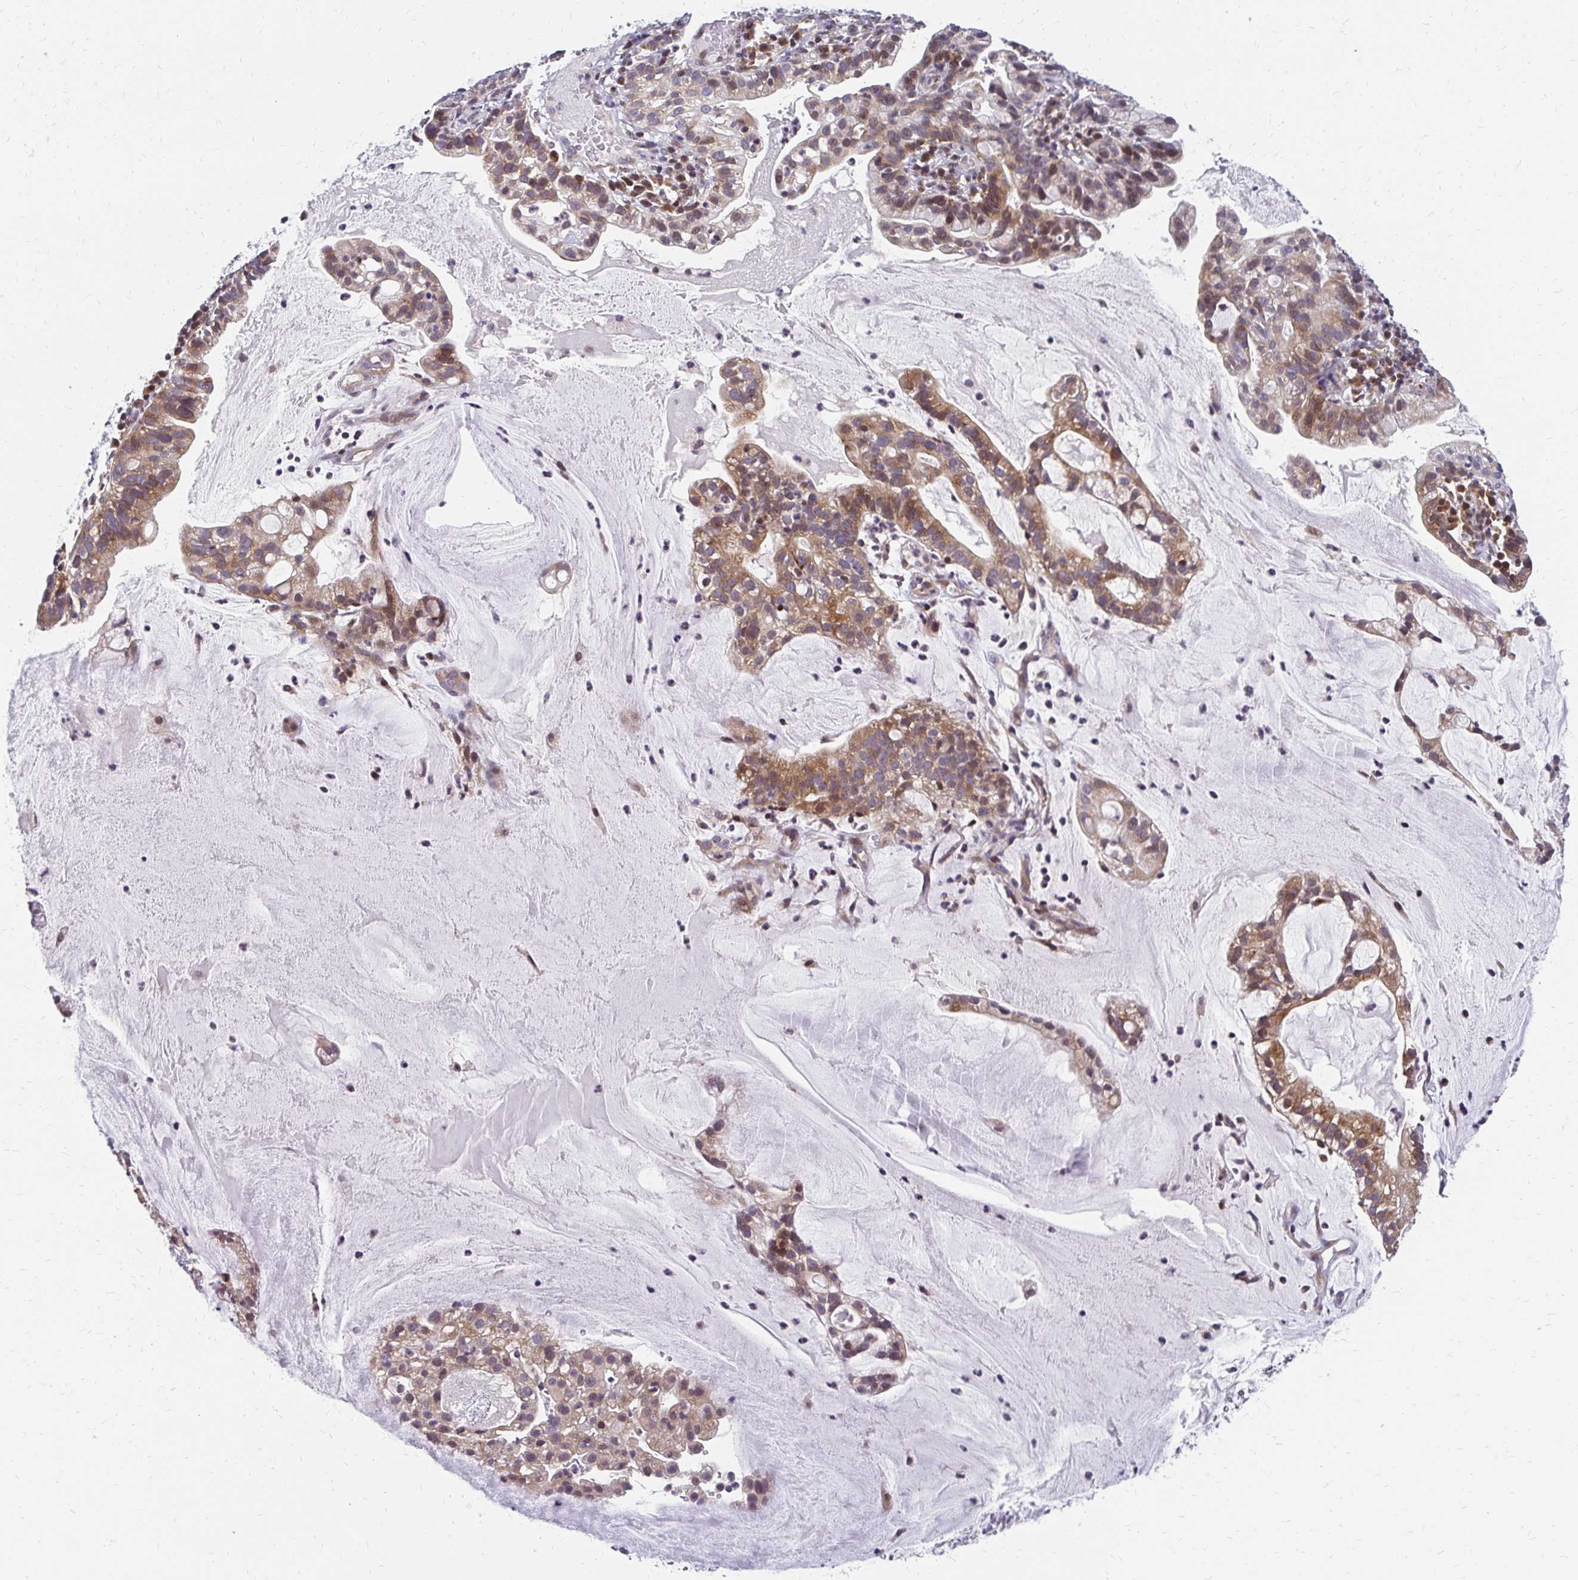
{"staining": {"intensity": "weak", "quantity": "25%-75%", "location": "cytoplasmic/membranous,nuclear"}, "tissue": "cervical cancer", "cell_type": "Tumor cells", "image_type": "cancer", "snomed": [{"axis": "morphology", "description": "Adenocarcinoma, NOS"}, {"axis": "topography", "description": "Cervix"}], "caption": "An image showing weak cytoplasmic/membranous and nuclear staining in about 25%-75% of tumor cells in adenocarcinoma (cervical), as visualized by brown immunohistochemical staining.", "gene": "CBX7", "patient": {"sex": "female", "age": 41}}